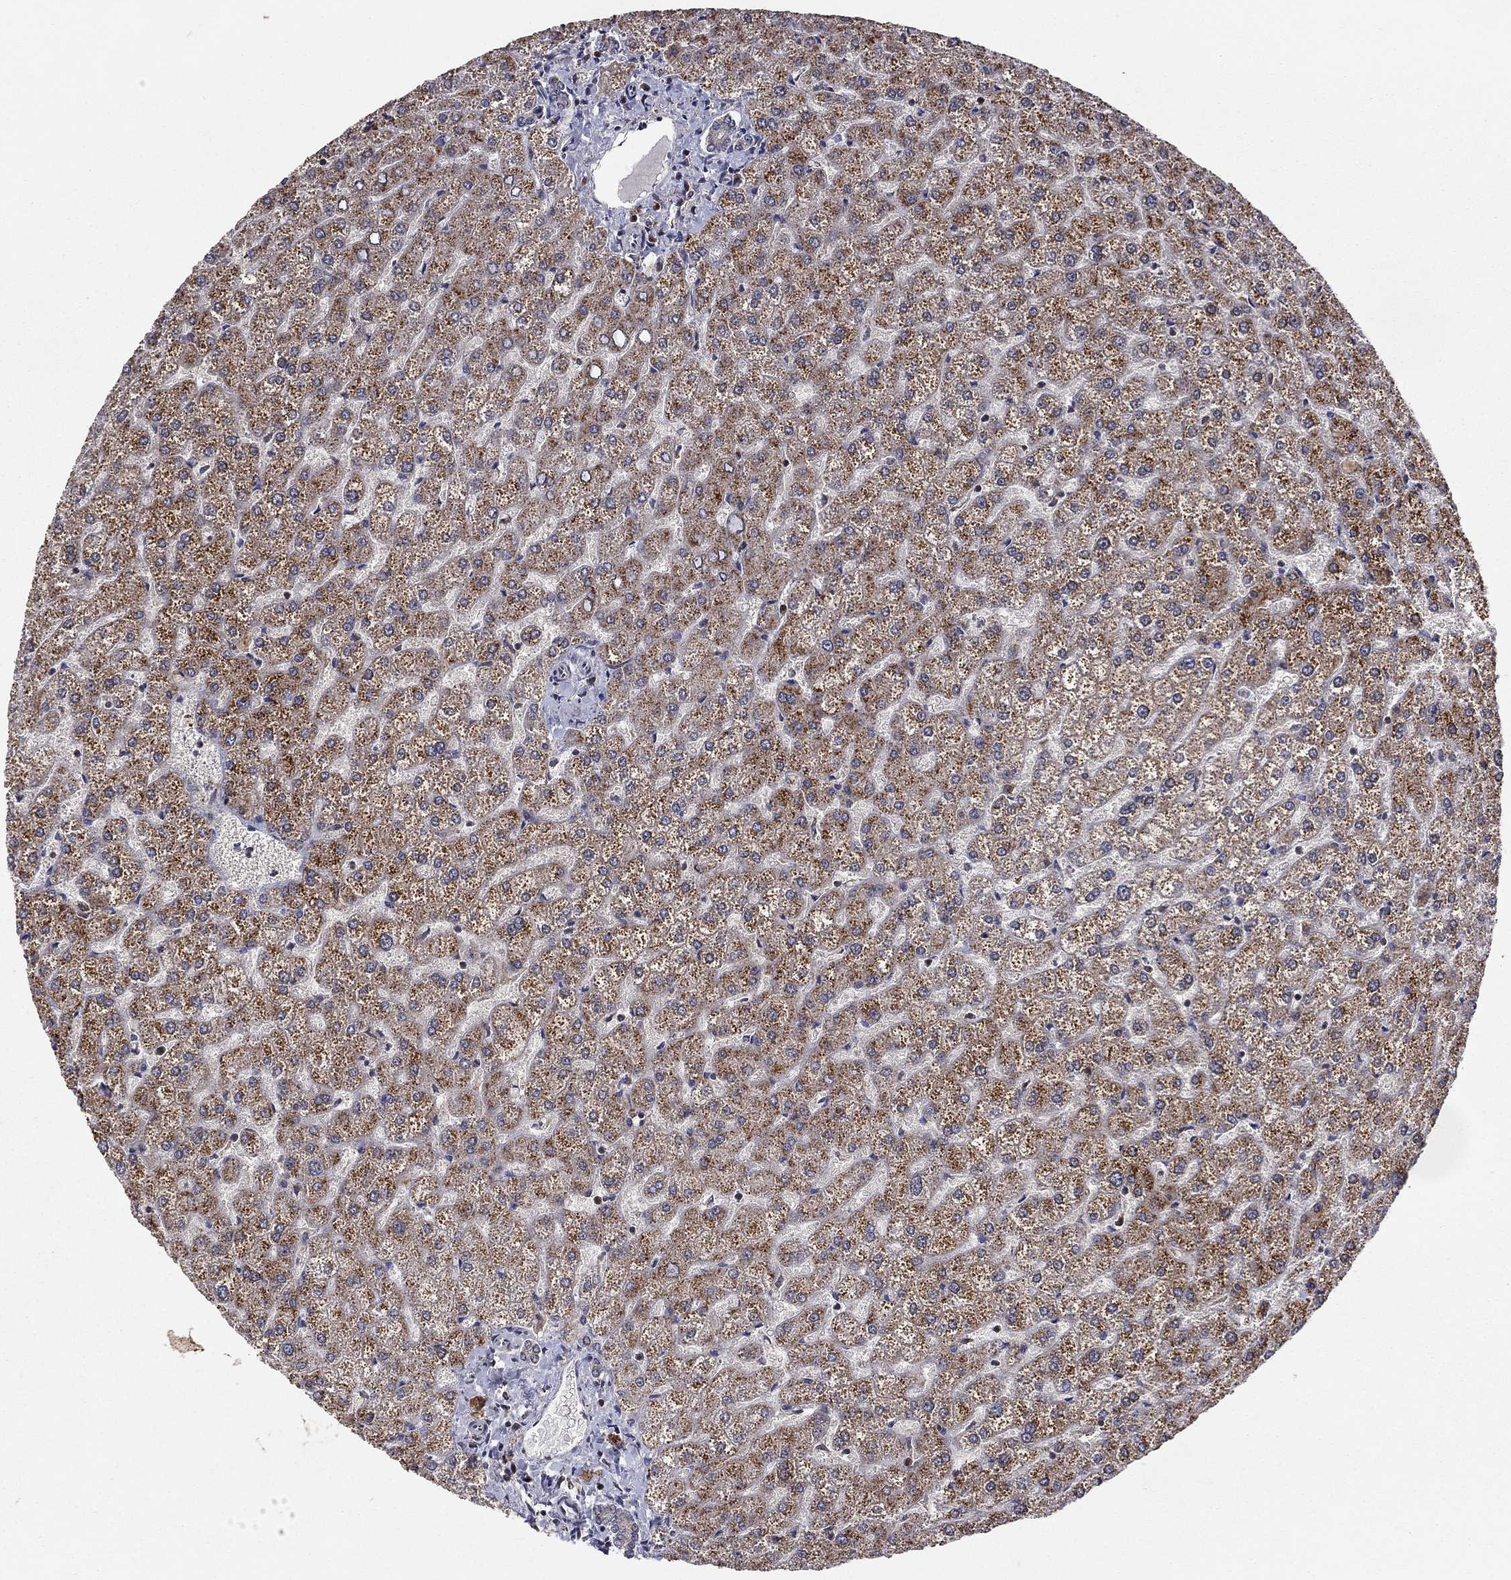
{"staining": {"intensity": "negative", "quantity": "none", "location": "none"}, "tissue": "liver", "cell_type": "Cholangiocytes", "image_type": "normal", "snomed": [{"axis": "morphology", "description": "Normal tissue, NOS"}, {"axis": "topography", "description": "Liver"}], "caption": "This is an immunohistochemistry micrograph of benign liver. There is no expression in cholangiocytes.", "gene": "LPCAT4", "patient": {"sex": "female", "age": 32}}